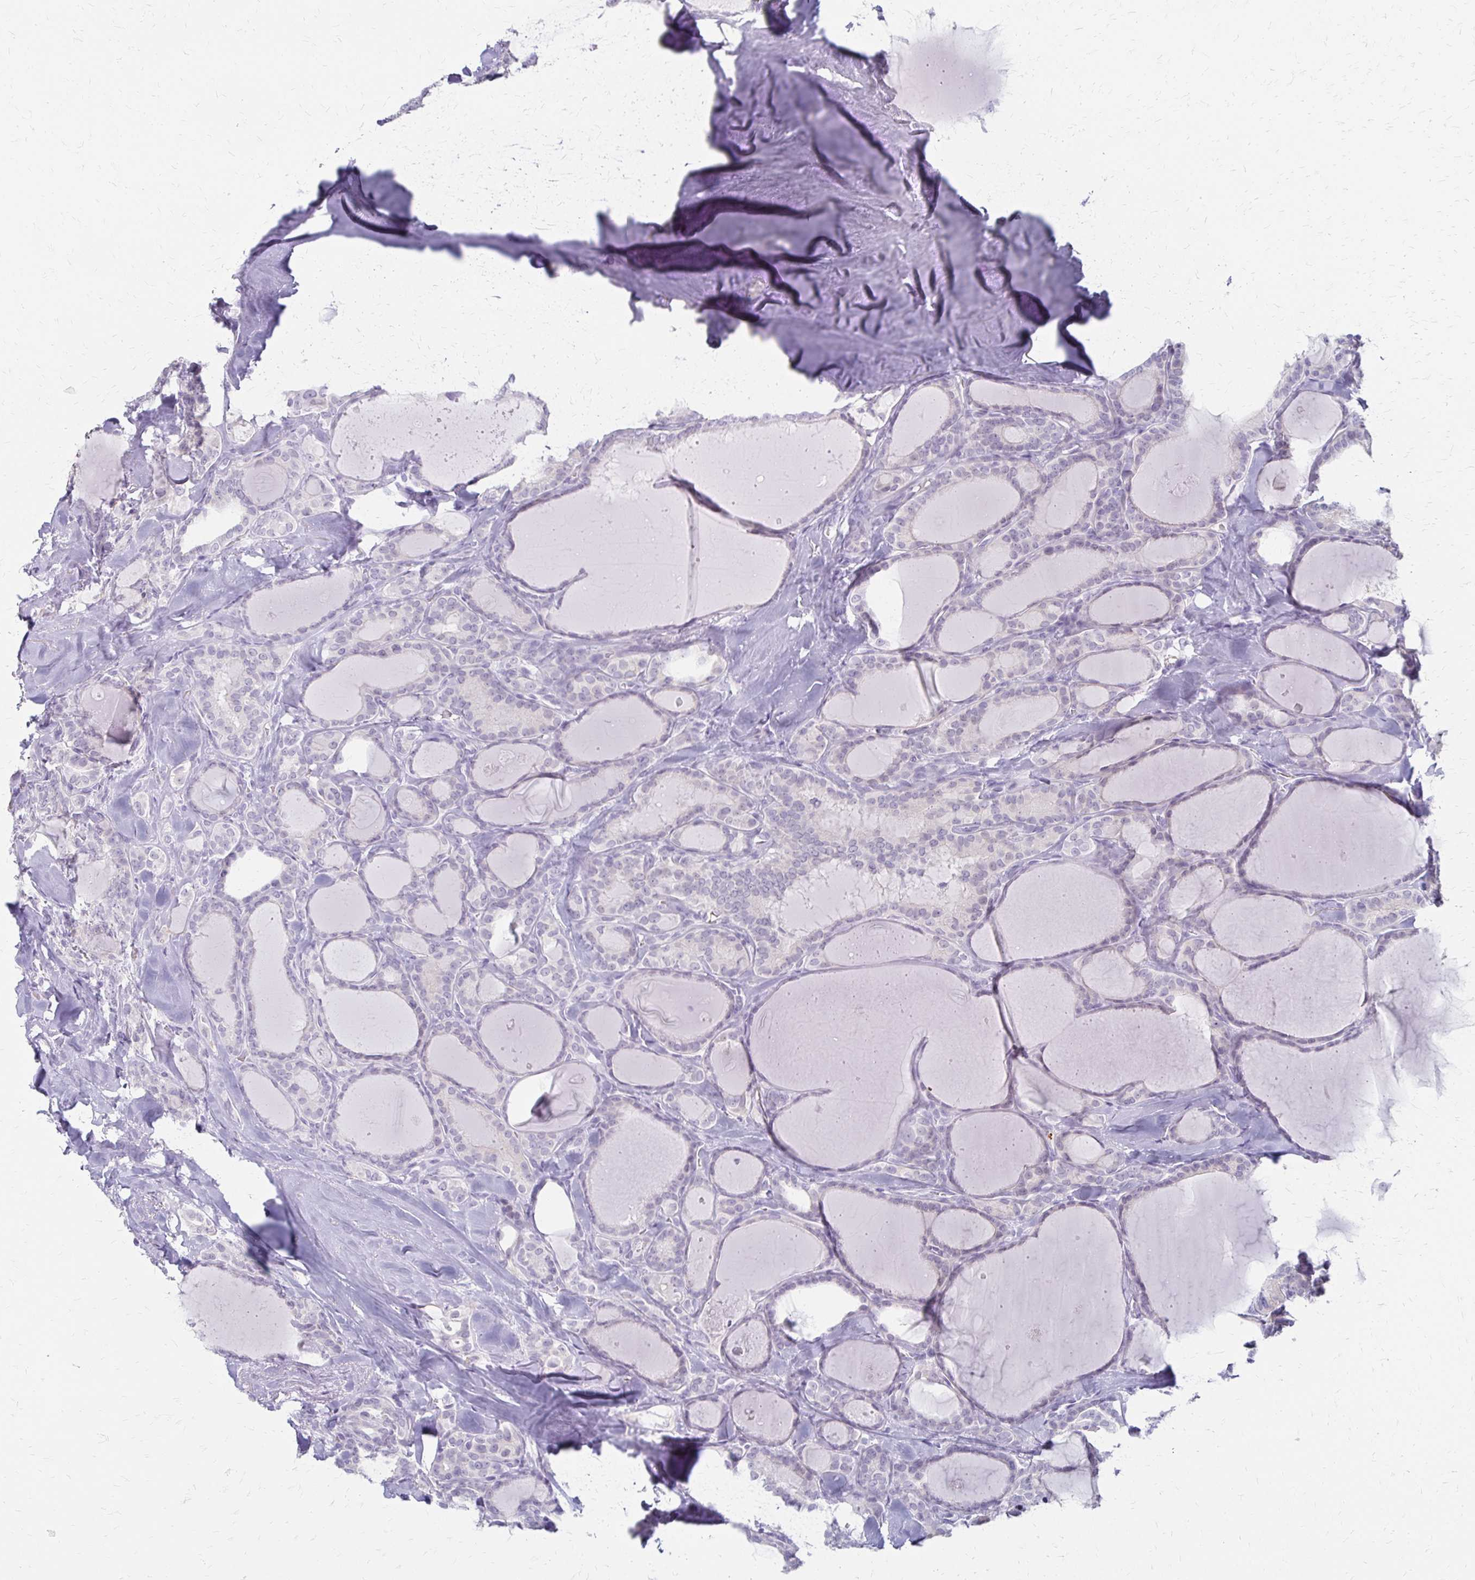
{"staining": {"intensity": "negative", "quantity": "none", "location": "none"}, "tissue": "thyroid cancer", "cell_type": "Tumor cells", "image_type": "cancer", "snomed": [{"axis": "morphology", "description": "Papillary adenocarcinoma, NOS"}, {"axis": "topography", "description": "Thyroid gland"}], "caption": "Human thyroid cancer (papillary adenocarcinoma) stained for a protein using IHC shows no expression in tumor cells.", "gene": "ACP5", "patient": {"sex": "male", "age": 30}}